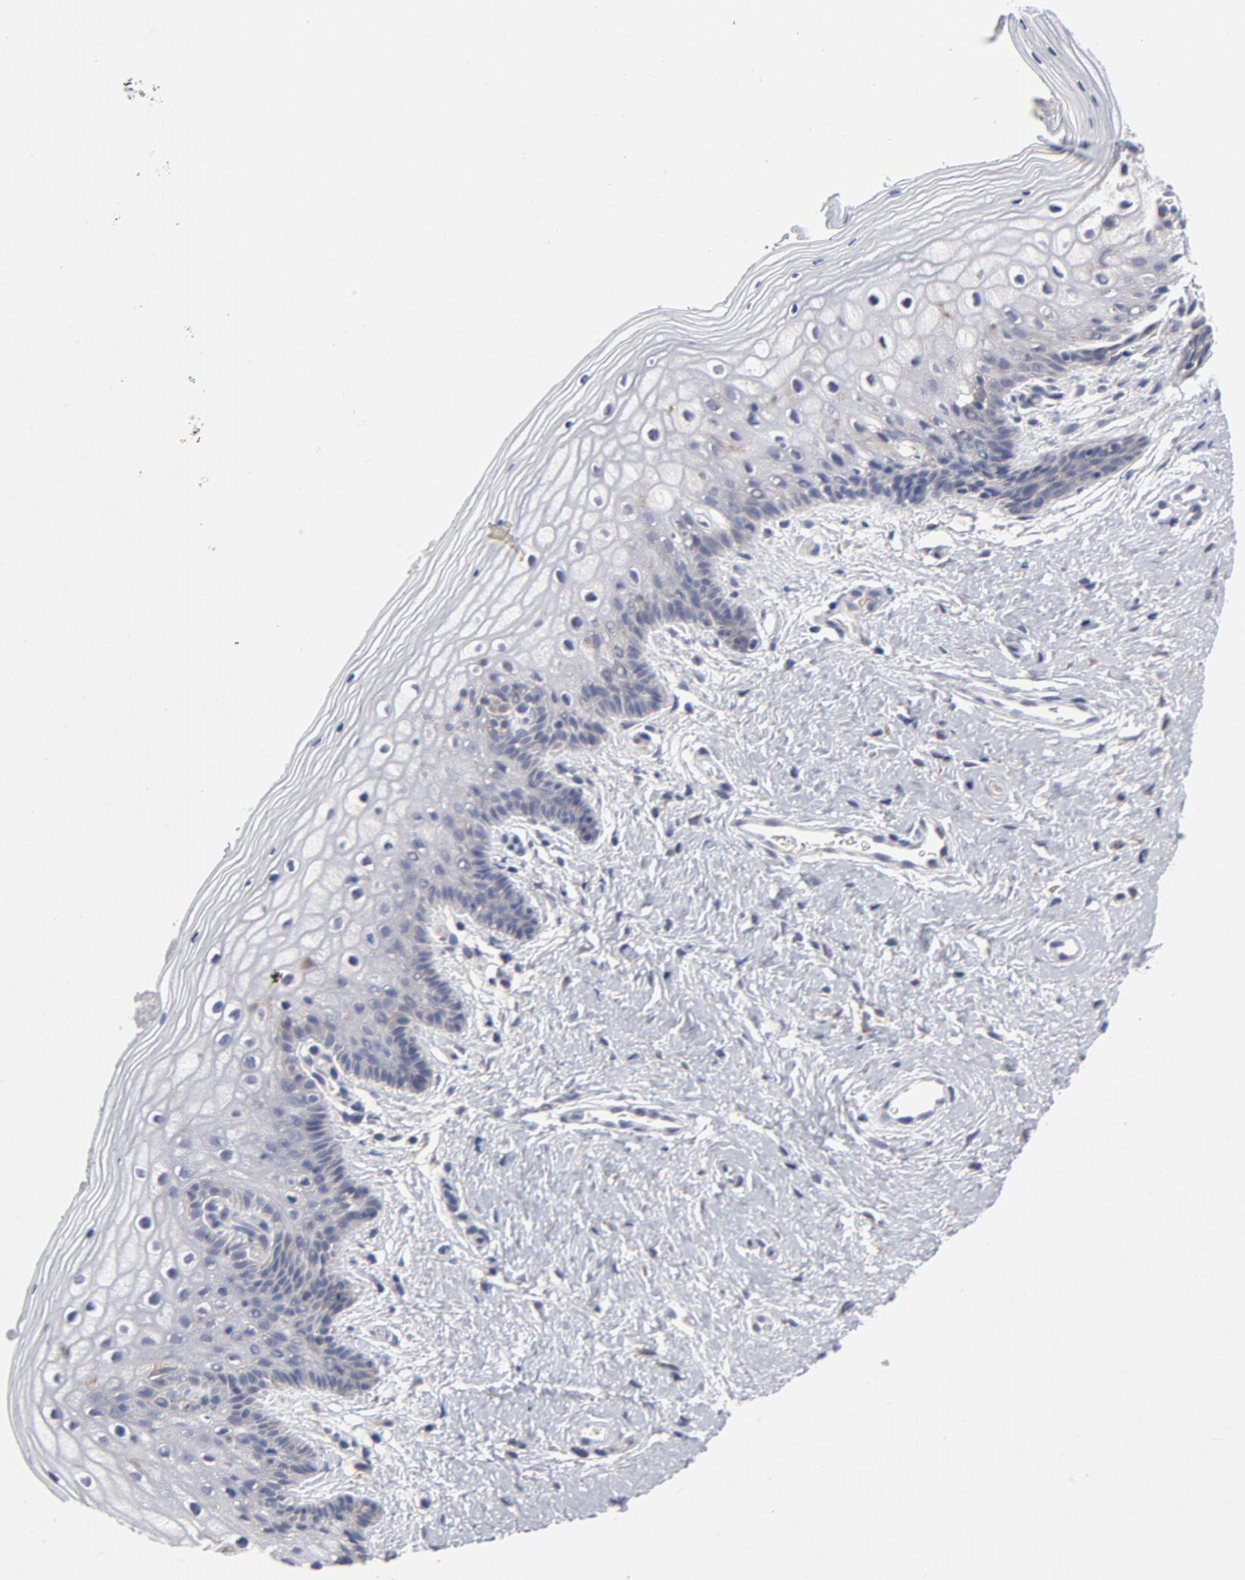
{"staining": {"intensity": "negative", "quantity": "none", "location": "none"}, "tissue": "vagina", "cell_type": "Squamous epithelial cells", "image_type": "normal", "snomed": [{"axis": "morphology", "description": "Normal tissue, NOS"}, {"axis": "topography", "description": "Vagina"}], "caption": "Immunohistochemistry (IHC) micrograph of unremarkable vagina stained for a protein (brown), which demonstrates no expression in squamous epithelial cells. Nuclei are stained in blue.", "gene": "ASMTL", "patient": {"sex": "female", "age": 46}}